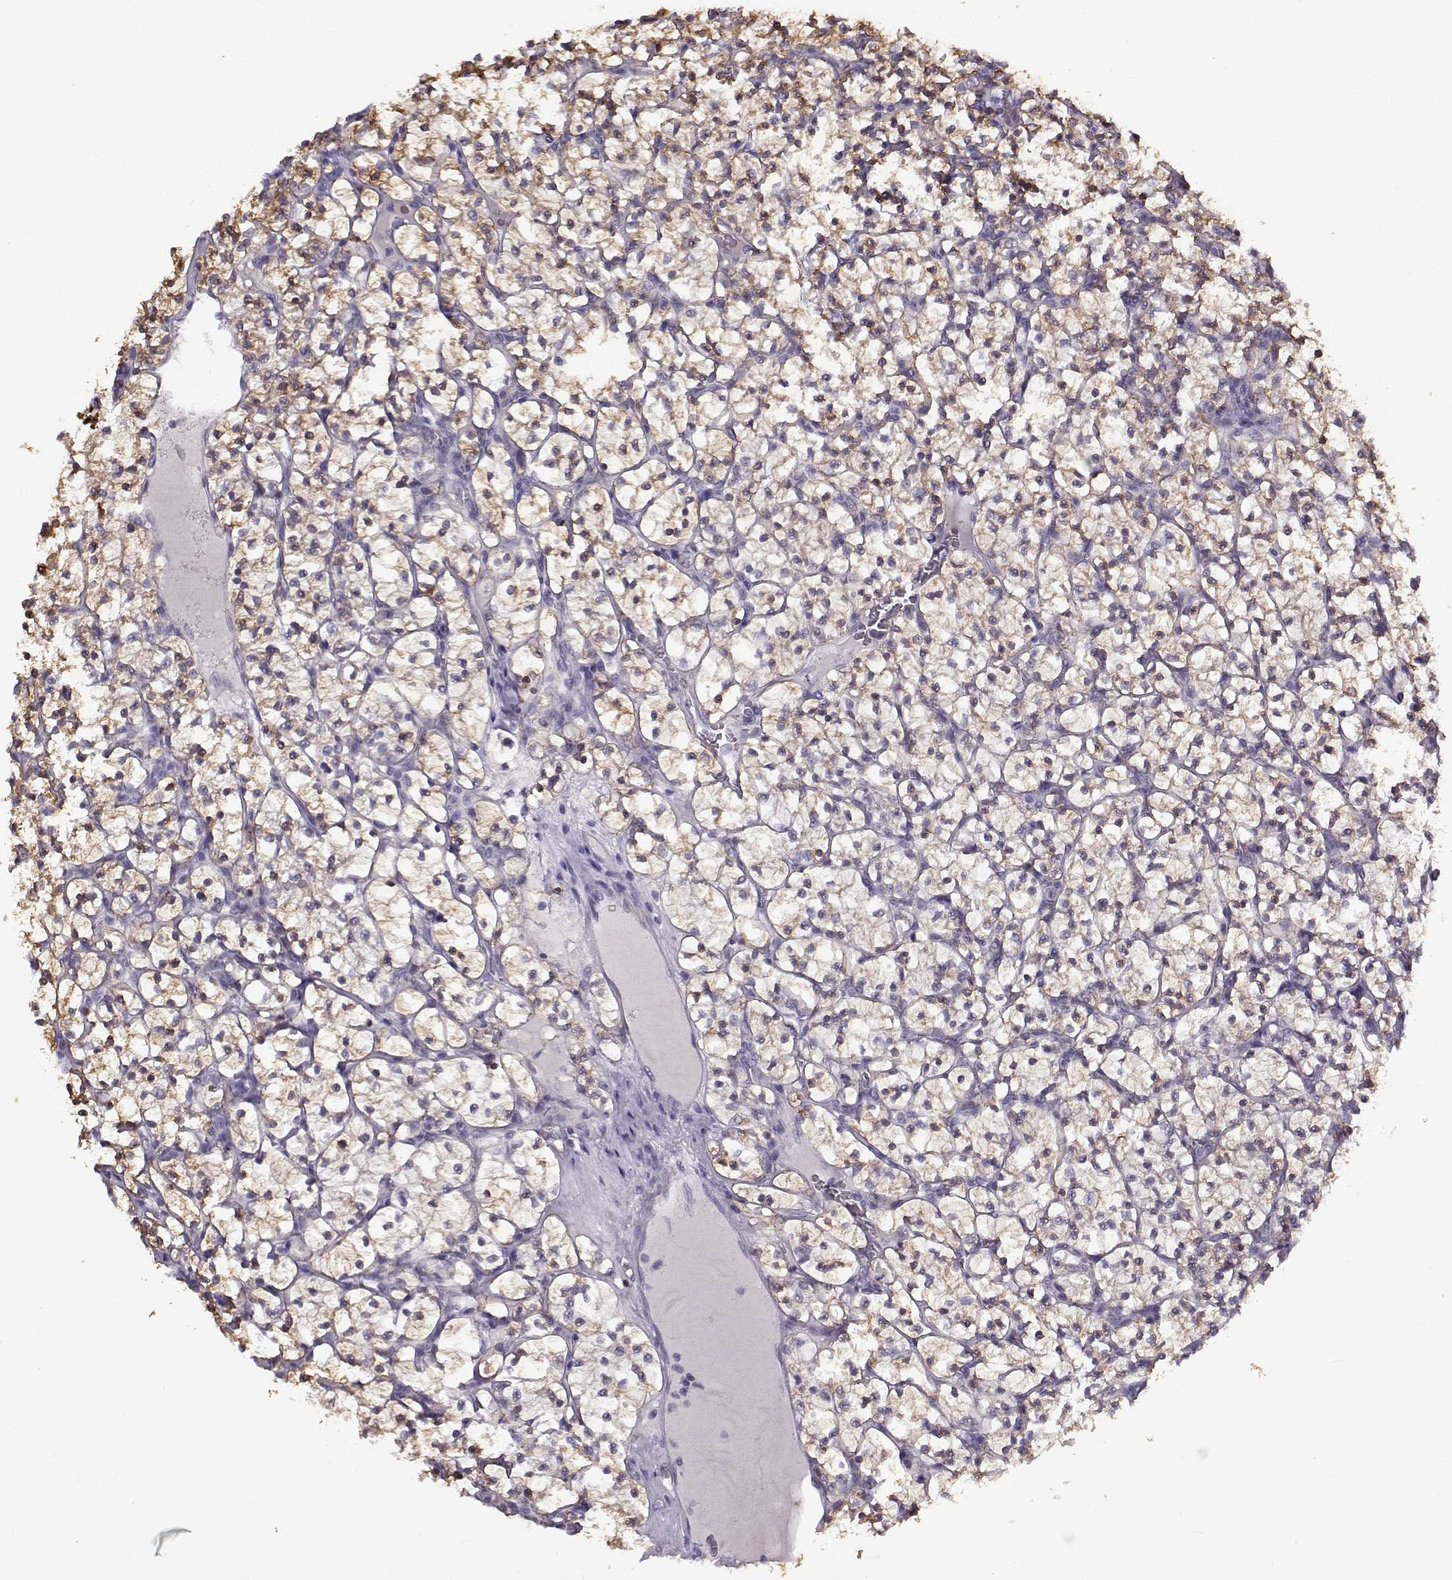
{"staining": {"intensity": "weak", "quantity": ">75%", "location": "cytoplasmic/membranous"}, "tissue": "renal cancer", "cell_type": "Tumor cells", "image_type": "cancer", "snomed": [{"axis": "morphology", "description": "Adenocarcinoma, NOS"}, {"axis": "topography", "description": "Kidney"}], "caption": "Immunohistochemical staining of renal cancer (adenocarcinoma) displays low levels of weak cytoplasmic/membranous positivity in about >75% of tumor cells. Nuclei are stained in blue.", "gene": "UCP3", "patient": {"sex": "female", "age": 89}}